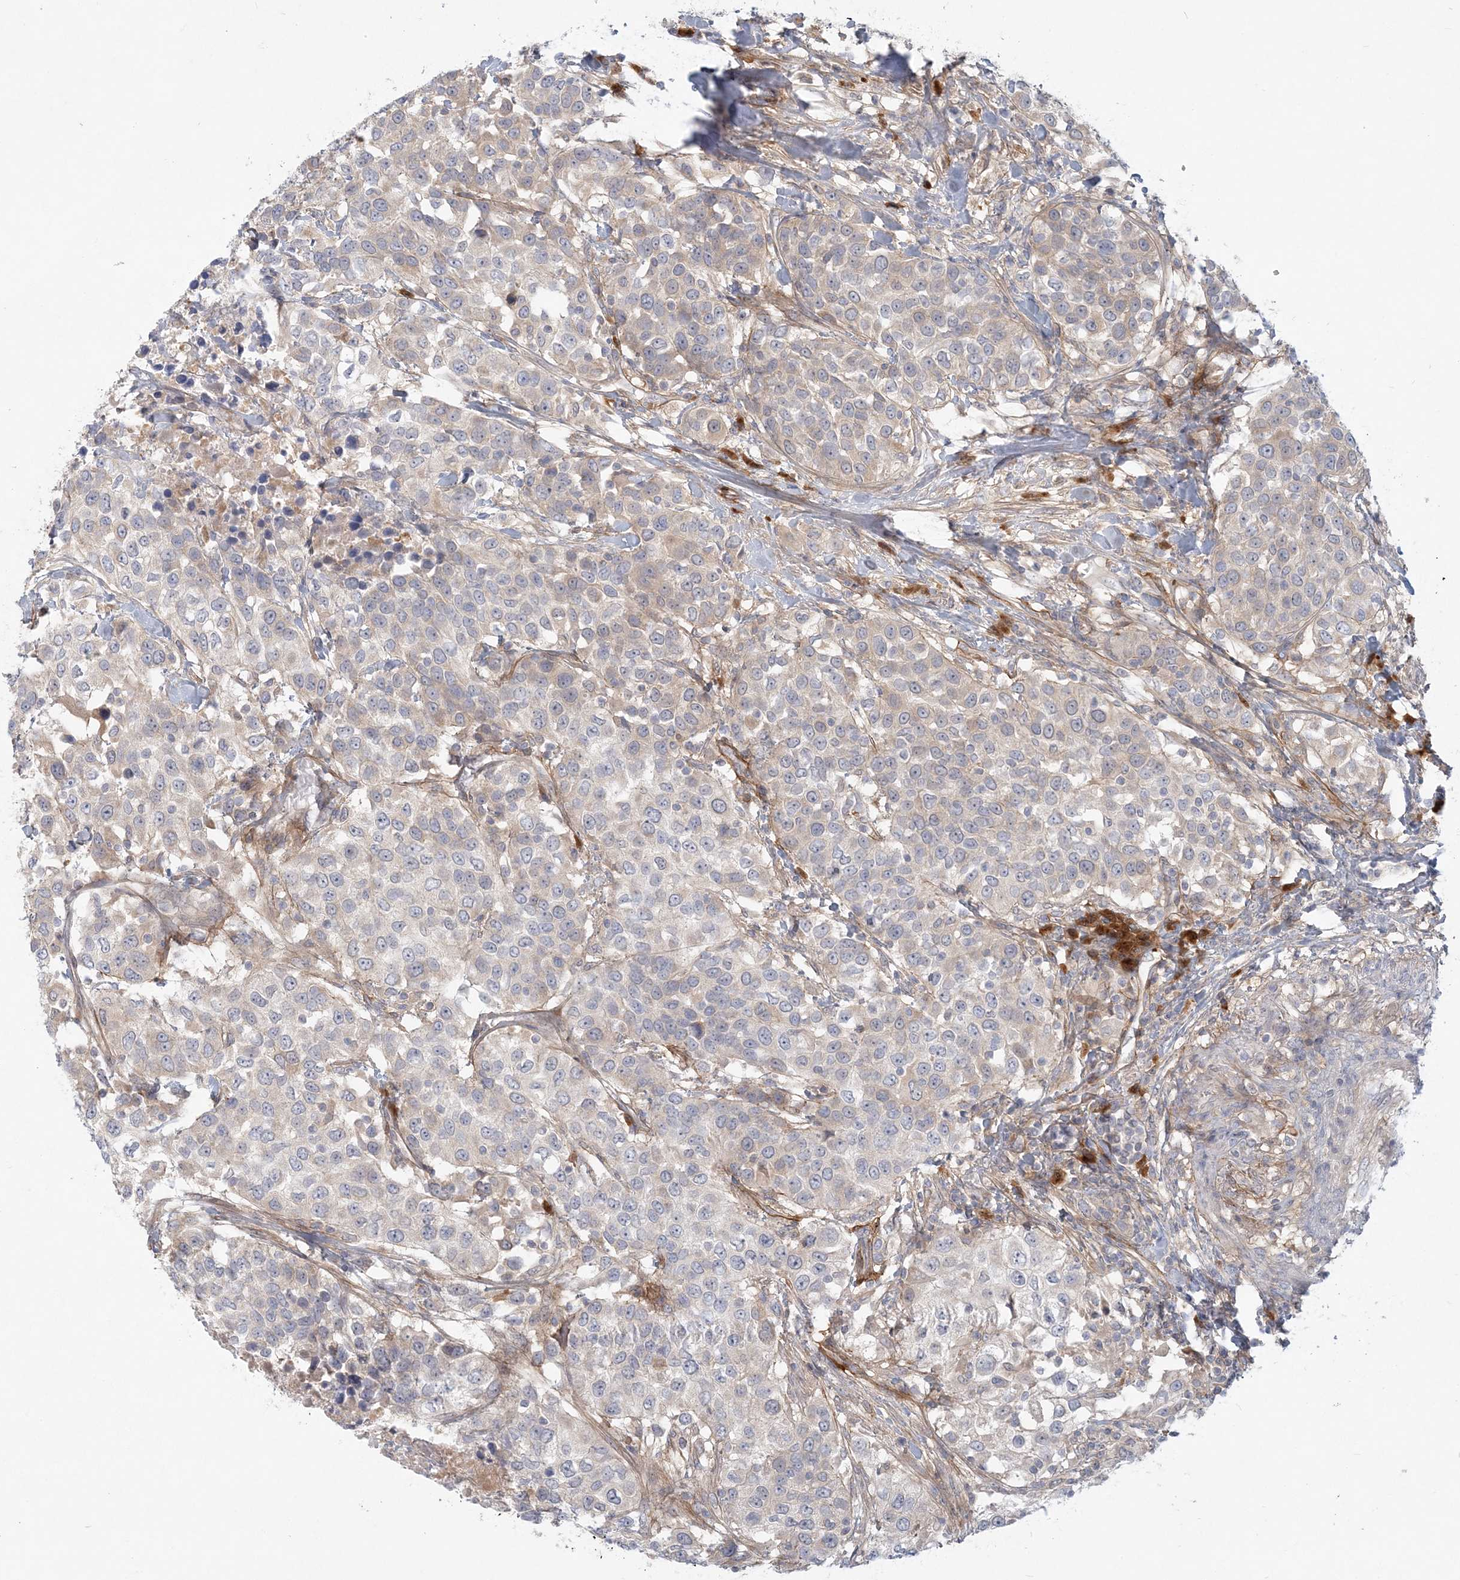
{"staining": {"intensity": "weak", "quantity": "<25%", "location": "cytoplasmic/membranous"}, "tissue": "urothelial cancer", "cell_type": "Tumor cells", "image_type": "cancer", "snomed": [{"axis": "morphology", "description": "Urothelial carcinoma, High grade"}, {"axis": "topography", "description": "Urinary bladder"}], "caption": "Immunohistochemistry of human urothelial carcinoma (high-grade) shows no positivity in tumor cells.", "gene": "GMPPA", "patient": {"sex": "female", "age": 80}}